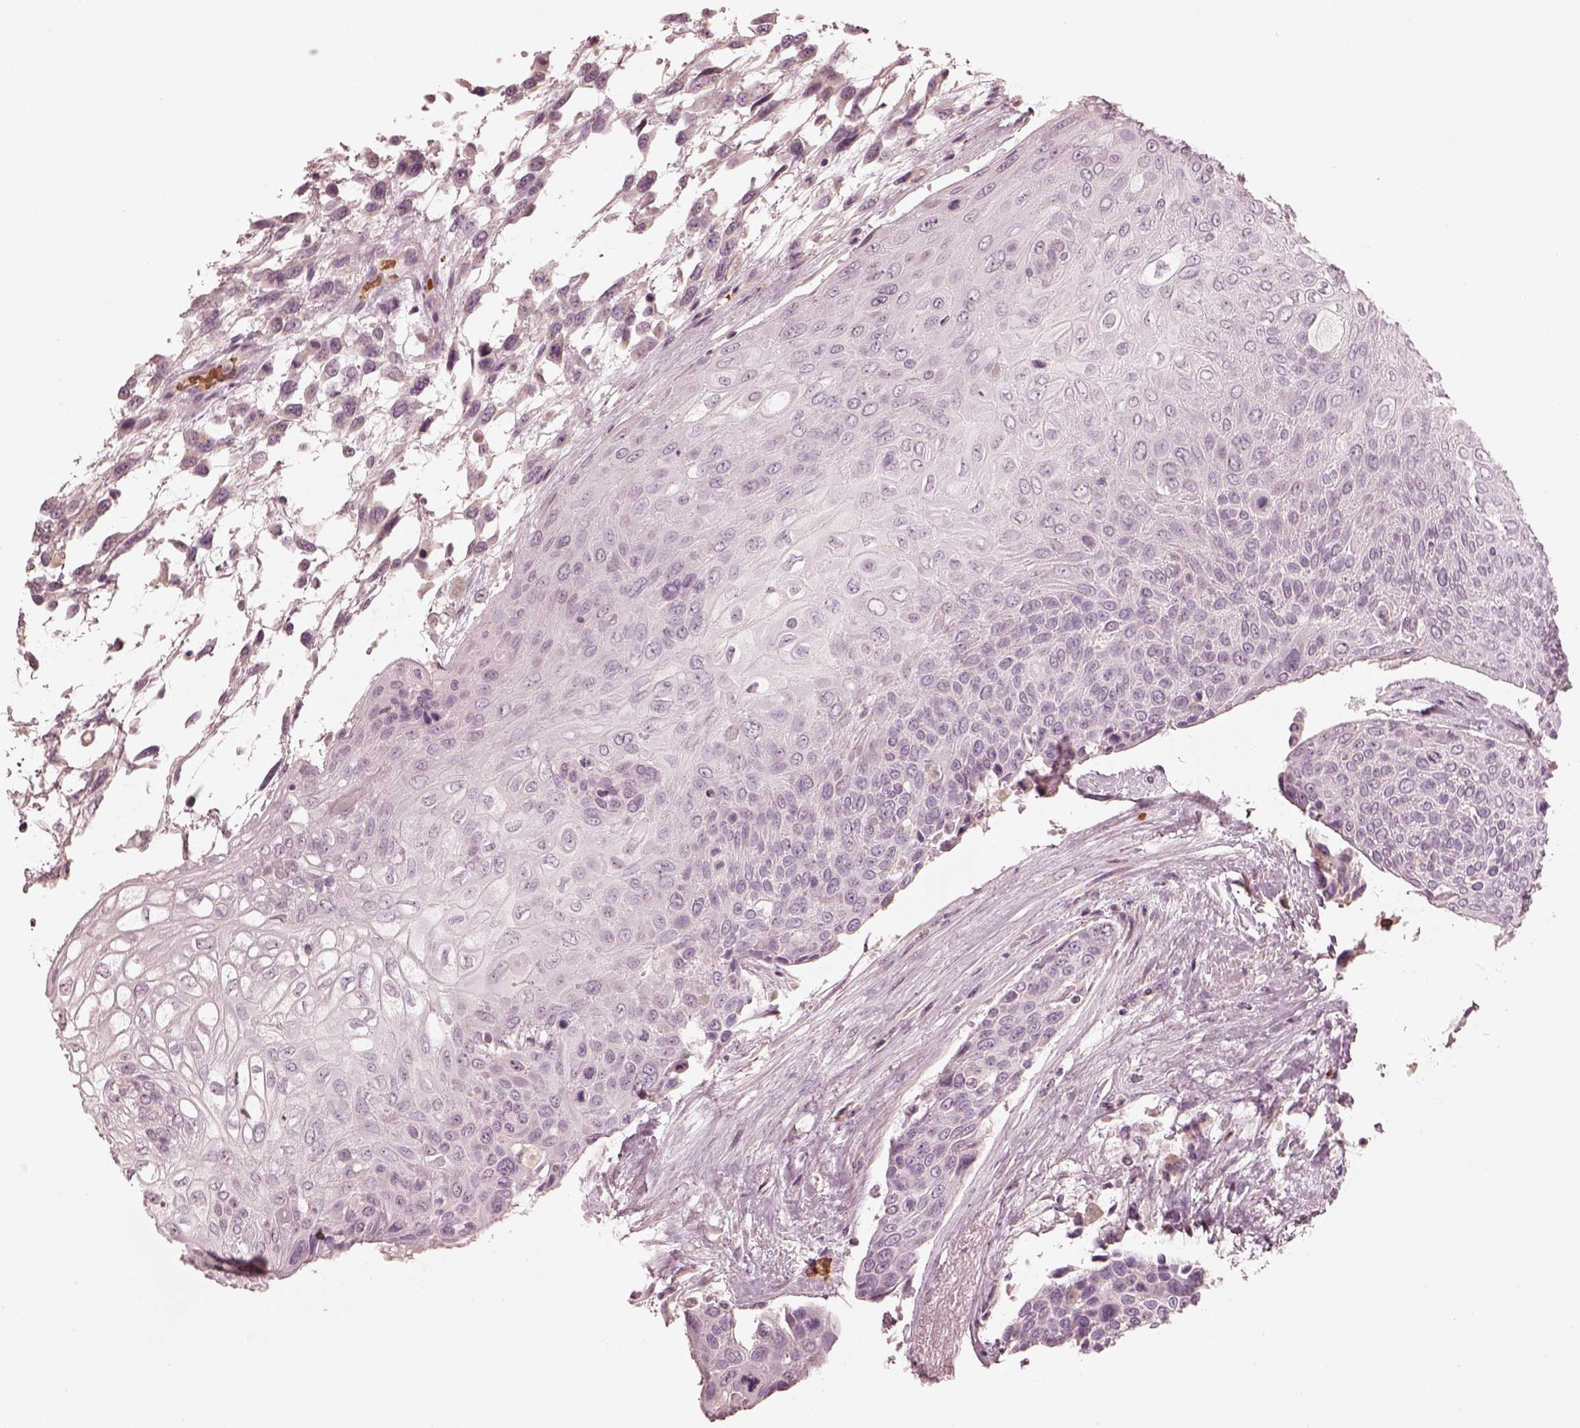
{"staining": {"intensity": "negative", "quantity": "none", "location": "none"}, "tissue": "urothelial cancer", "cell_type": "Tumor cells", "image_type": "cancer", "snomed": [{"axis": "morphology", "description": "Urothelial carcinoma, High grade"}, {"axis": "topography", "description": "Urinary bladder"}], "caption": "Immunohistochemistry (IHC) micrograph of neoplastic tissue: high-grade urothelial carcinoma stained with DAB exhibits no significant protein positivity in tumor cells.", "gene": "ANKLE1", "patient": {"sex": "female", "age": 70}}